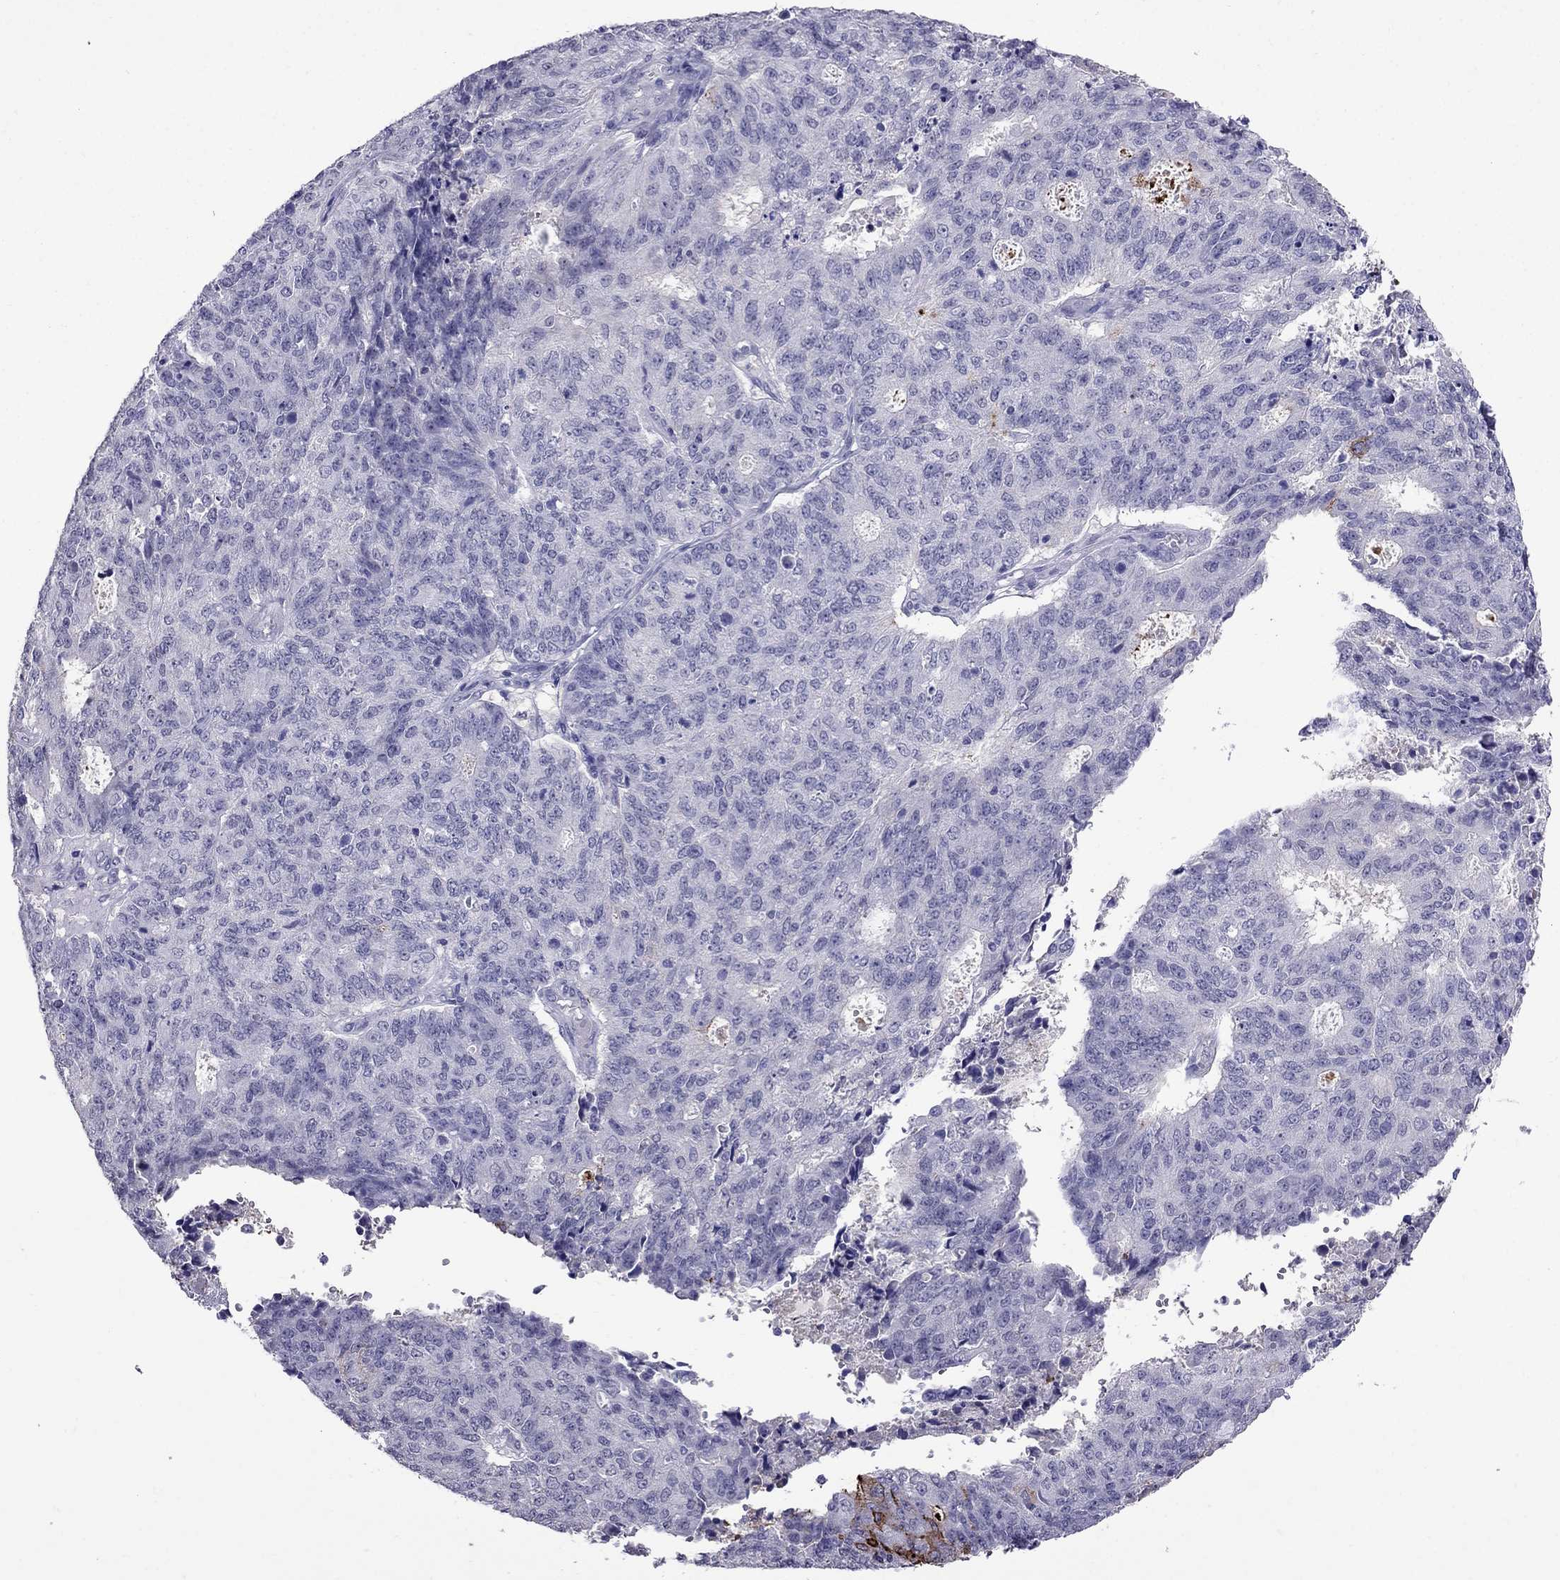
{"staining": {"intensity": "negative", "quantity": "none", "location": "none"}, "tissue": "endometrial cancer", "cell_type": "Tumor cells", "image_type": "cancer", "snomed": [{"axis": "morphology", "description": "Adenocarcinoma, NOS"}, {"axis": "topography", "description": "Endometrium"}], "caption": "Immunohistochemical staining of human endometrial cancer shows no significant staining in tumor cells.", "gene": "OLFM4", "patient": {"sex": "female", "age": 82}}